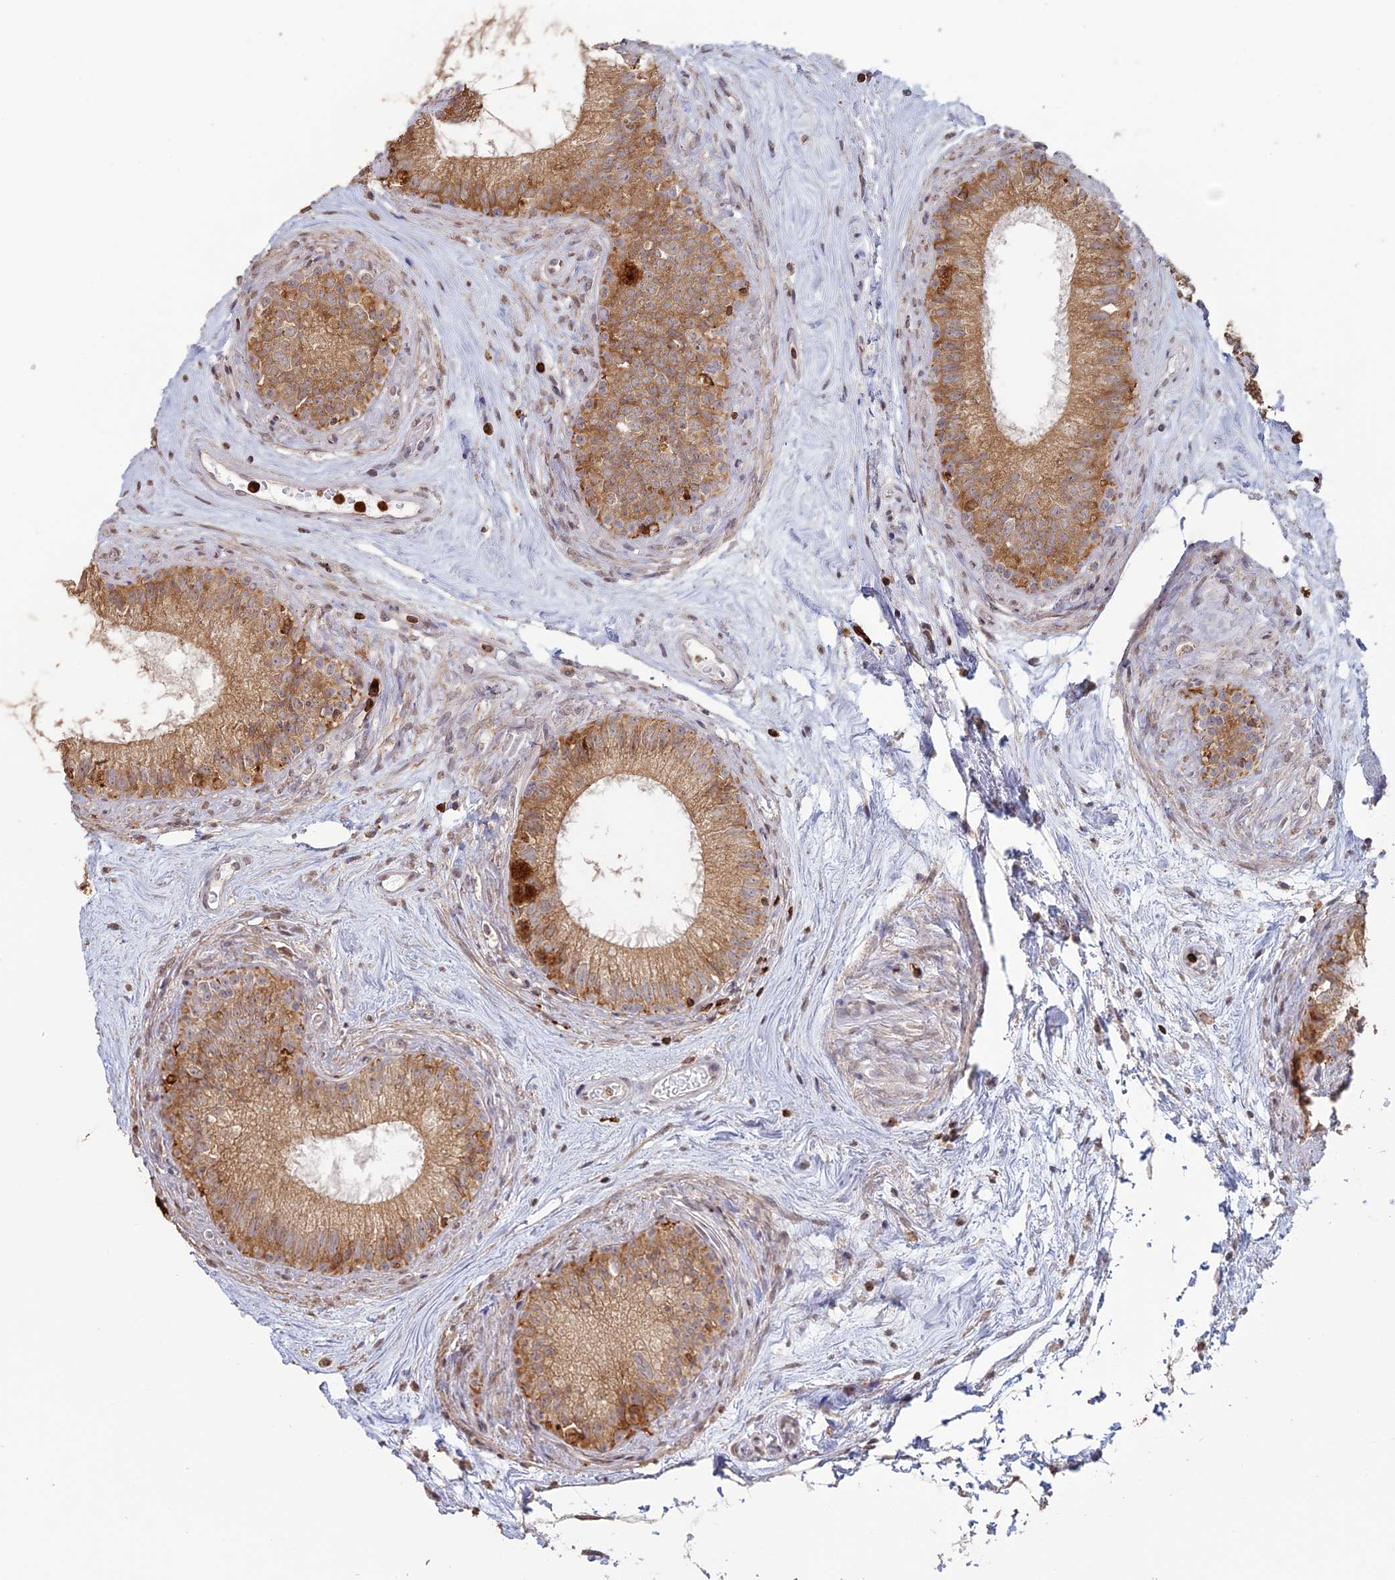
{"staining": {"intensity": "moderate", "quantity": ">75%", "location": "cytoplasmic/membranous"}, "tissue": "epididymis", "cell_type": "Glandular cells", "image_type": "normal", "snomed": [{"axis": "morphology", "description": "Normal tissue, NOS"}, {"axis": "topography", "description": "Epididymis"}], "caption": "Epididymis stained with immunohistochemistry (IHC) reveals moderate cytoplasmic/membranous positivity in about >75% of glandular cells.", "gene": "APOBR", "patient": {"sex": "male", "age": 71}}